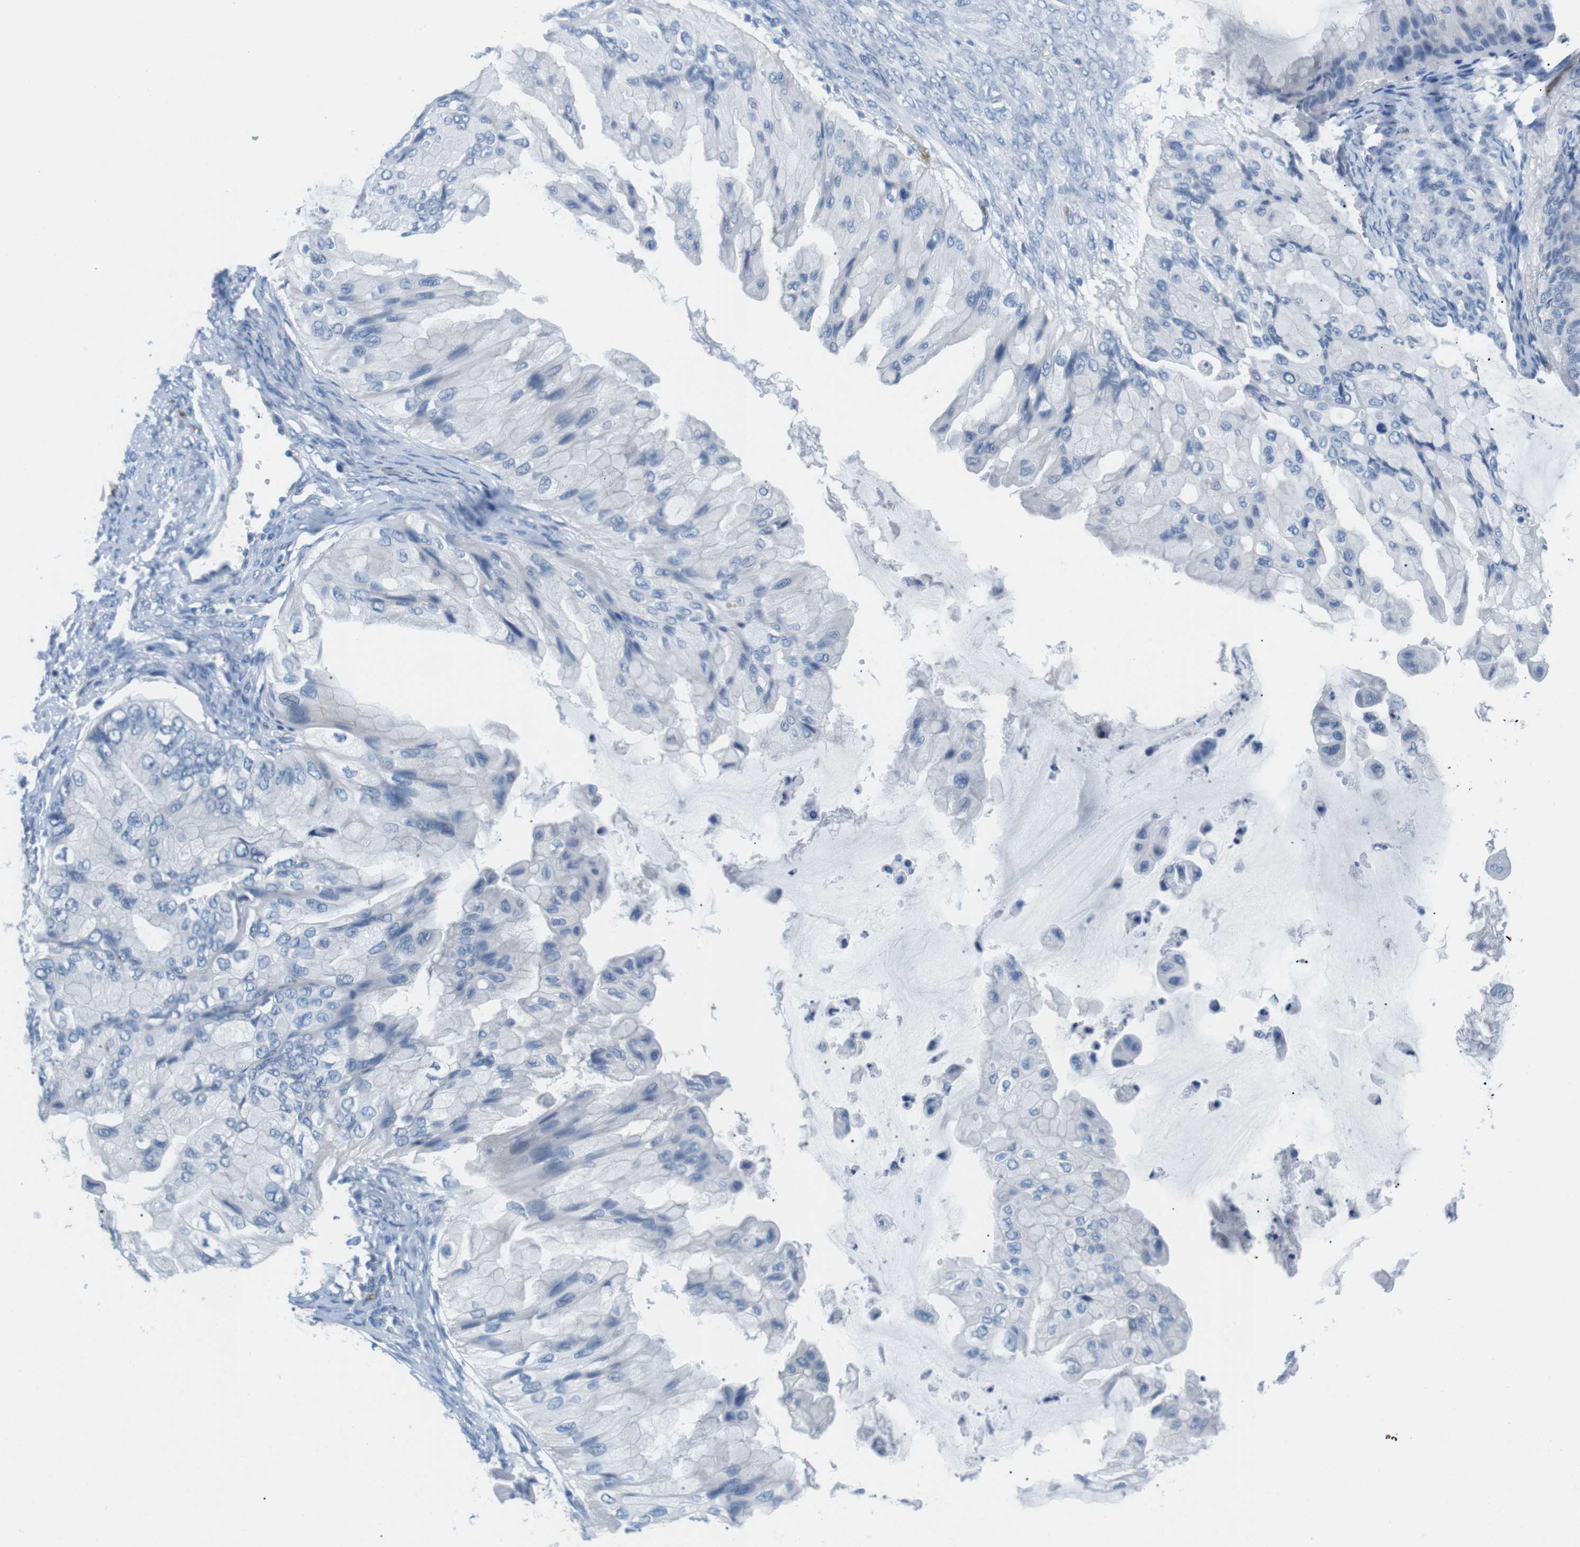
{"staining": {"intensity": "negative", "quantity": "none", "location": "none"}, "tissue": "ovarian cancer", "cell_type": "Tumor cells", "image_type": "cancer", "snomed": [{"axis": "morphology", "description": "Cystadenocarcinoma, mucinous, NOS"}, {"axis": "topography", "description": "Ovary"}], "caption": "IHC histopathology image of ovarian cancer stained for a protein (brown), which shows no positivity in tumor cells.", "gene": "TNFRSF4", "patient": {"sex": "female", "age": 61}}